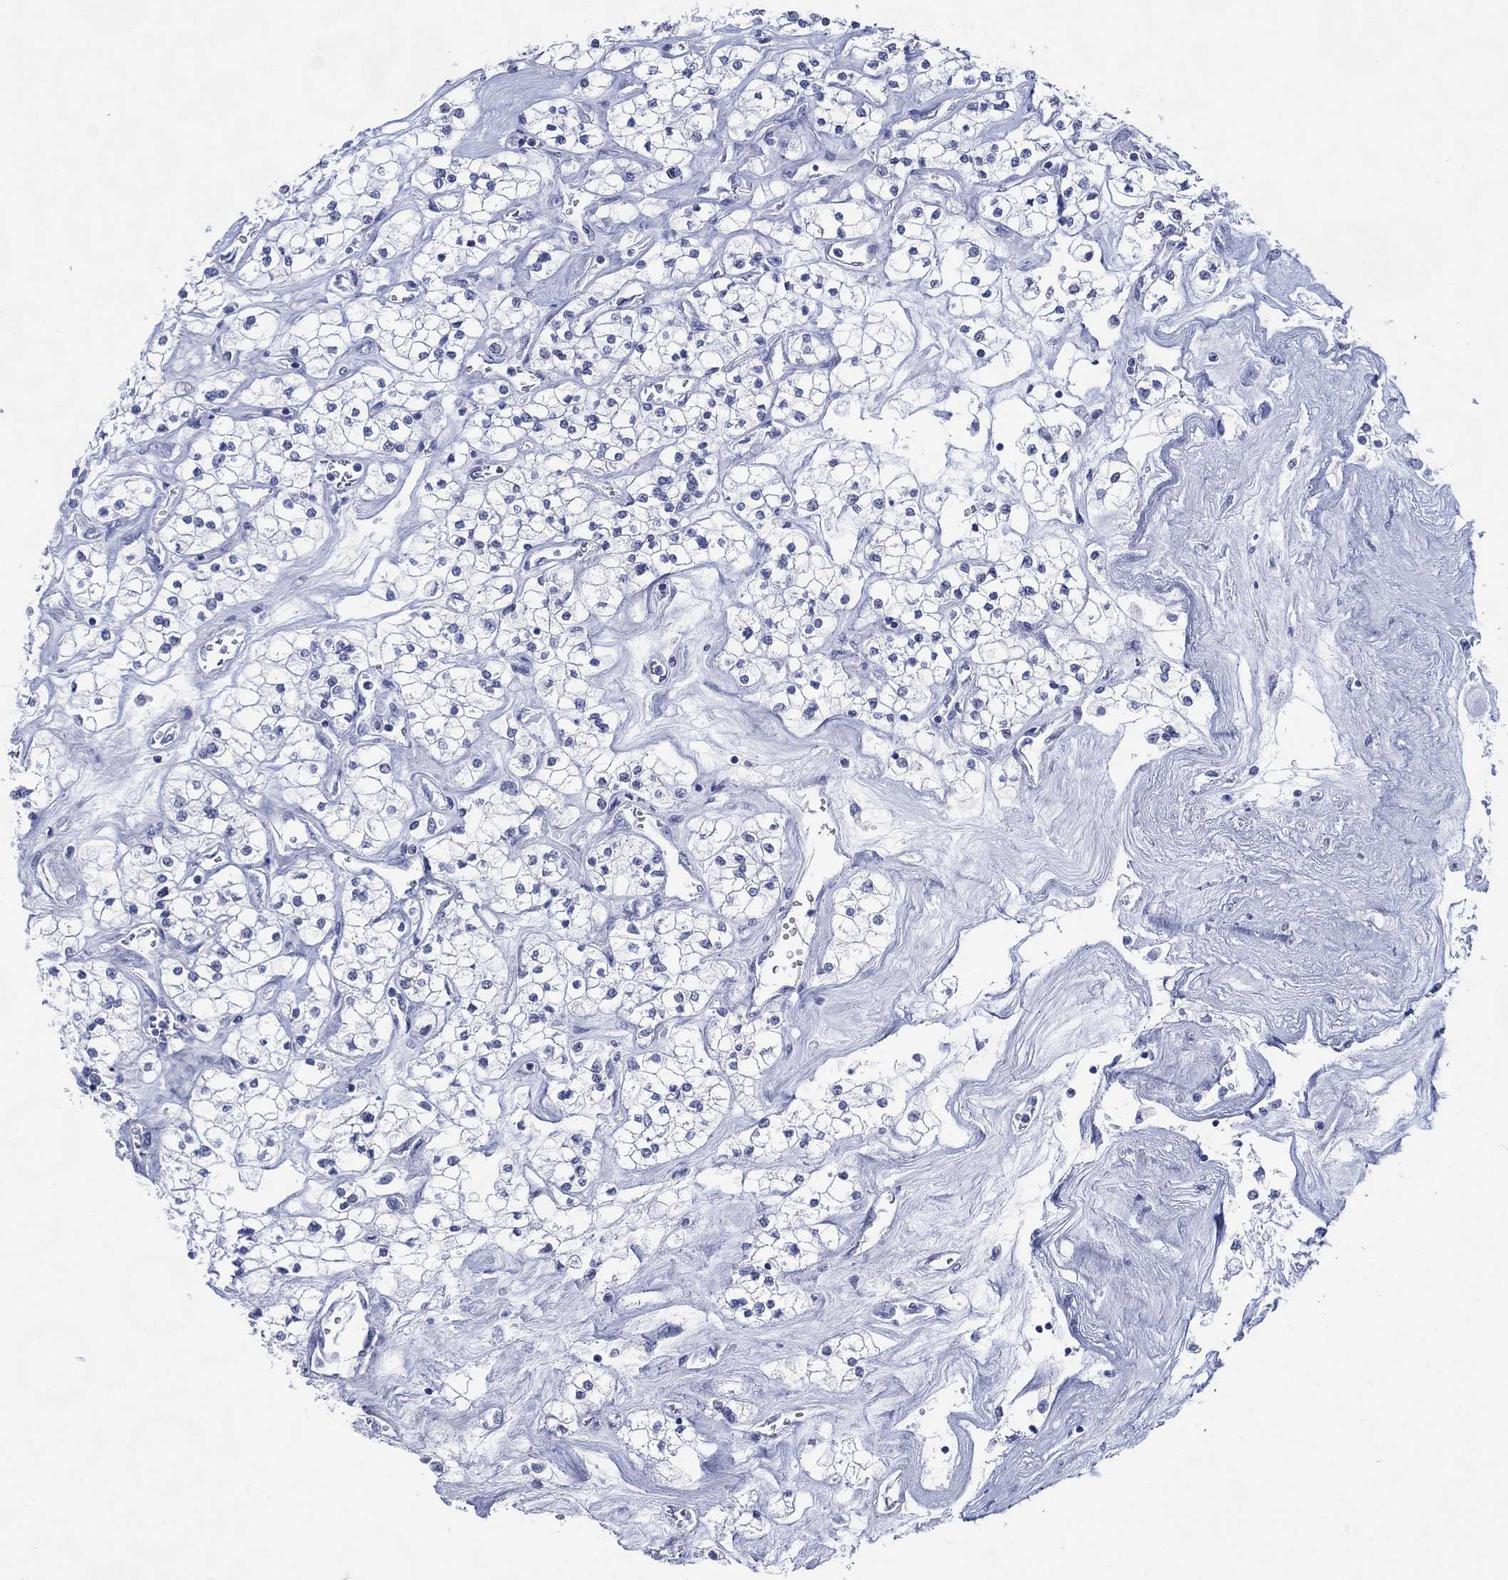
{"staining": {"intensity": "negative", "quantity": "none", "location": "none"}, "tissue": "renal cancer", "cell_type": "Tumor cells", "image_type": "cancer", "snomed": [{"axis": "morphology", "description": "Adenocarcinoma, NOS"}, {"axis": "topography", "description": "Kidney"}], "caption": "There is no significant staining in tumor cells of renal cancer.", "gene": "TMEM247", "patient": {"sex": "male", "age": 80}}